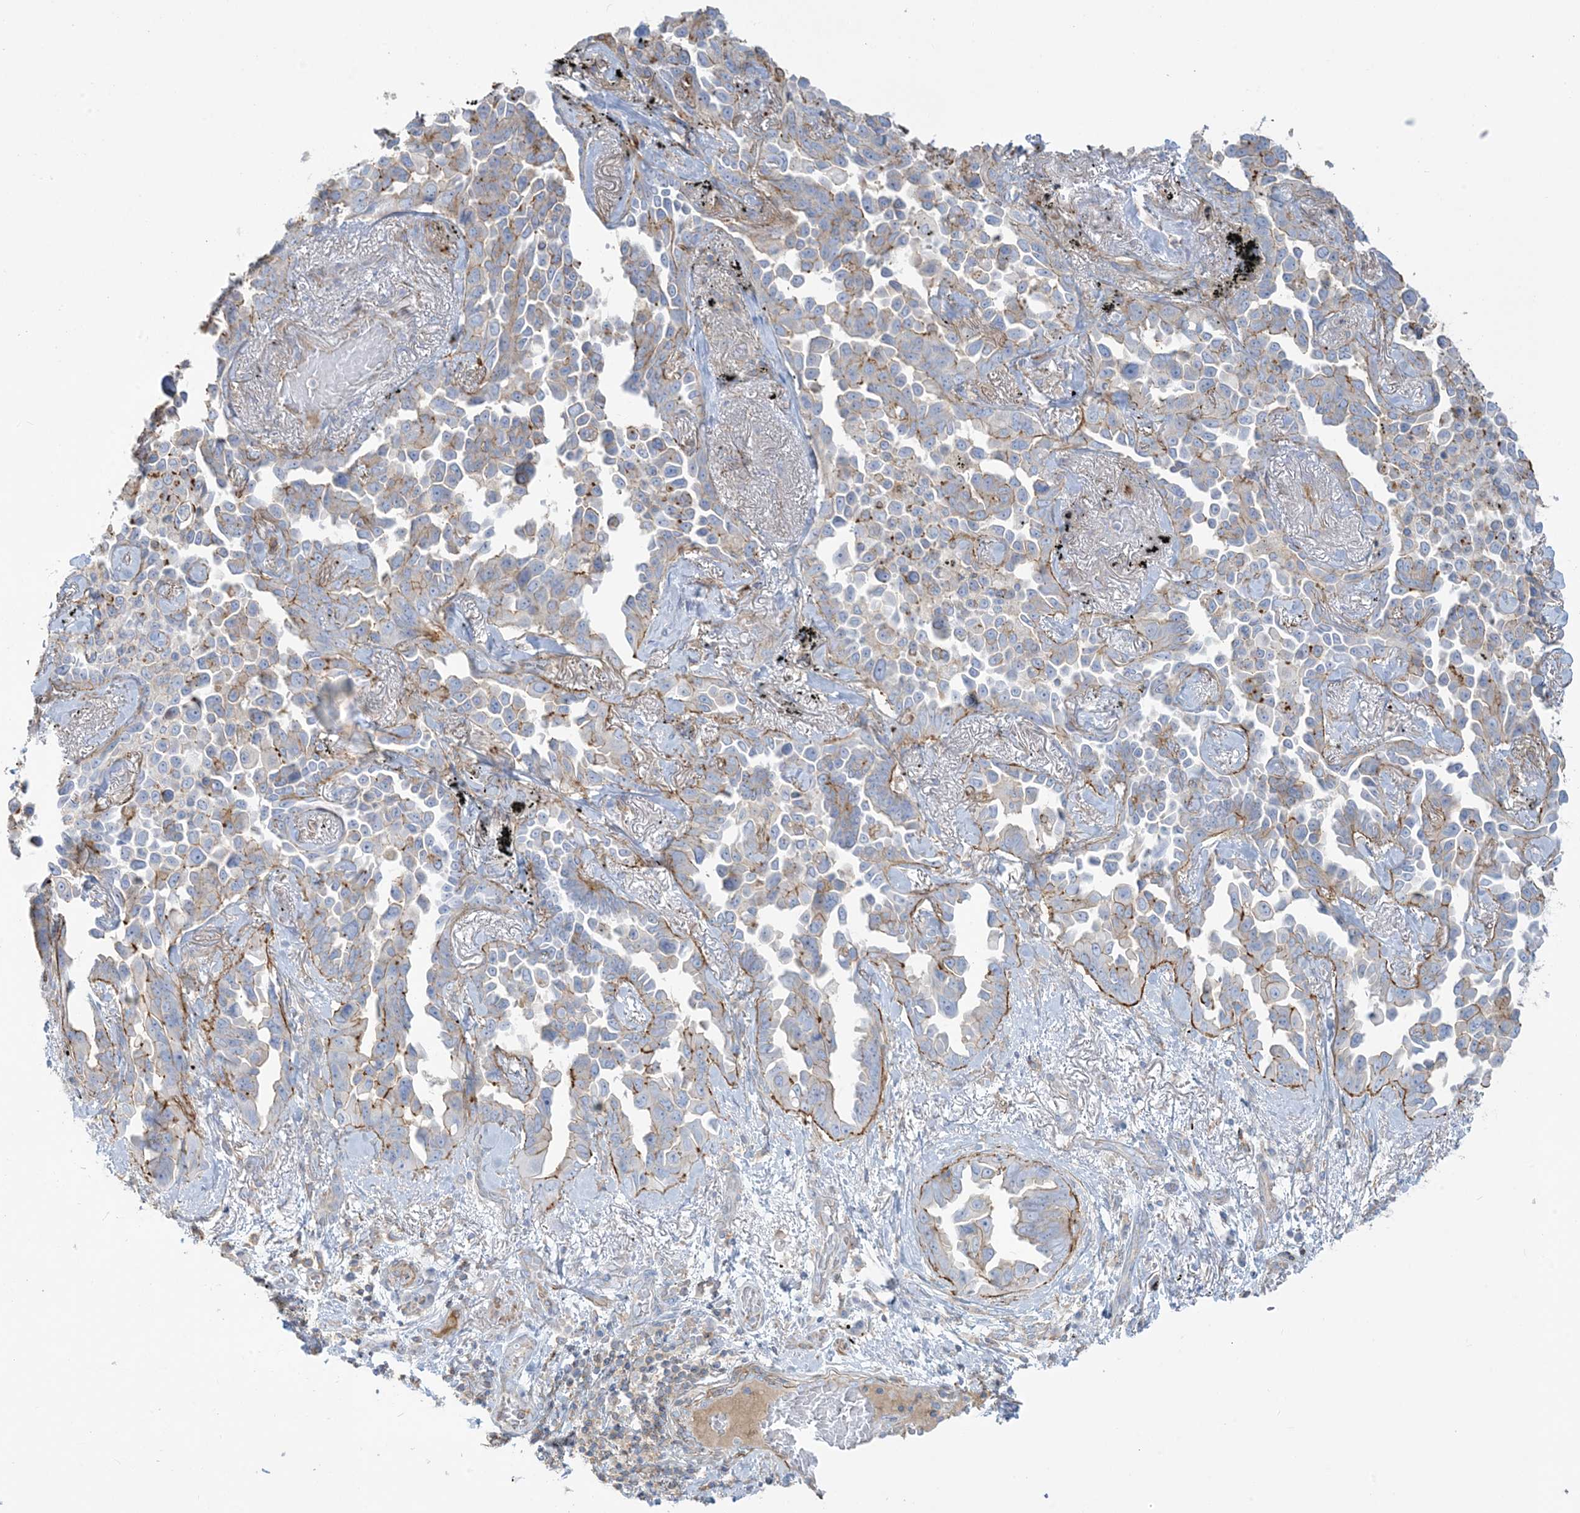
{"staining": {"intensity": "moderate", "quantity": "<25%", "location": "cytoplasmic/membranous"}, "tissue": "lung cancer", "cell_type": "Tumor cells", "image_type": "cancer", "snomed": [{"axis": "morphology", "description": "Adenocarcinoma, NOS"}, {"axis": "topography", "description": "Lung"}], "caption": "Human lung cancer stained with a brown dye reveals moderate cytoplasmic/membranous positive staining in approximately <25% of tumor cells.", "gene": "GTF3C2", "patient": {"sex": "female", "age": 67}}